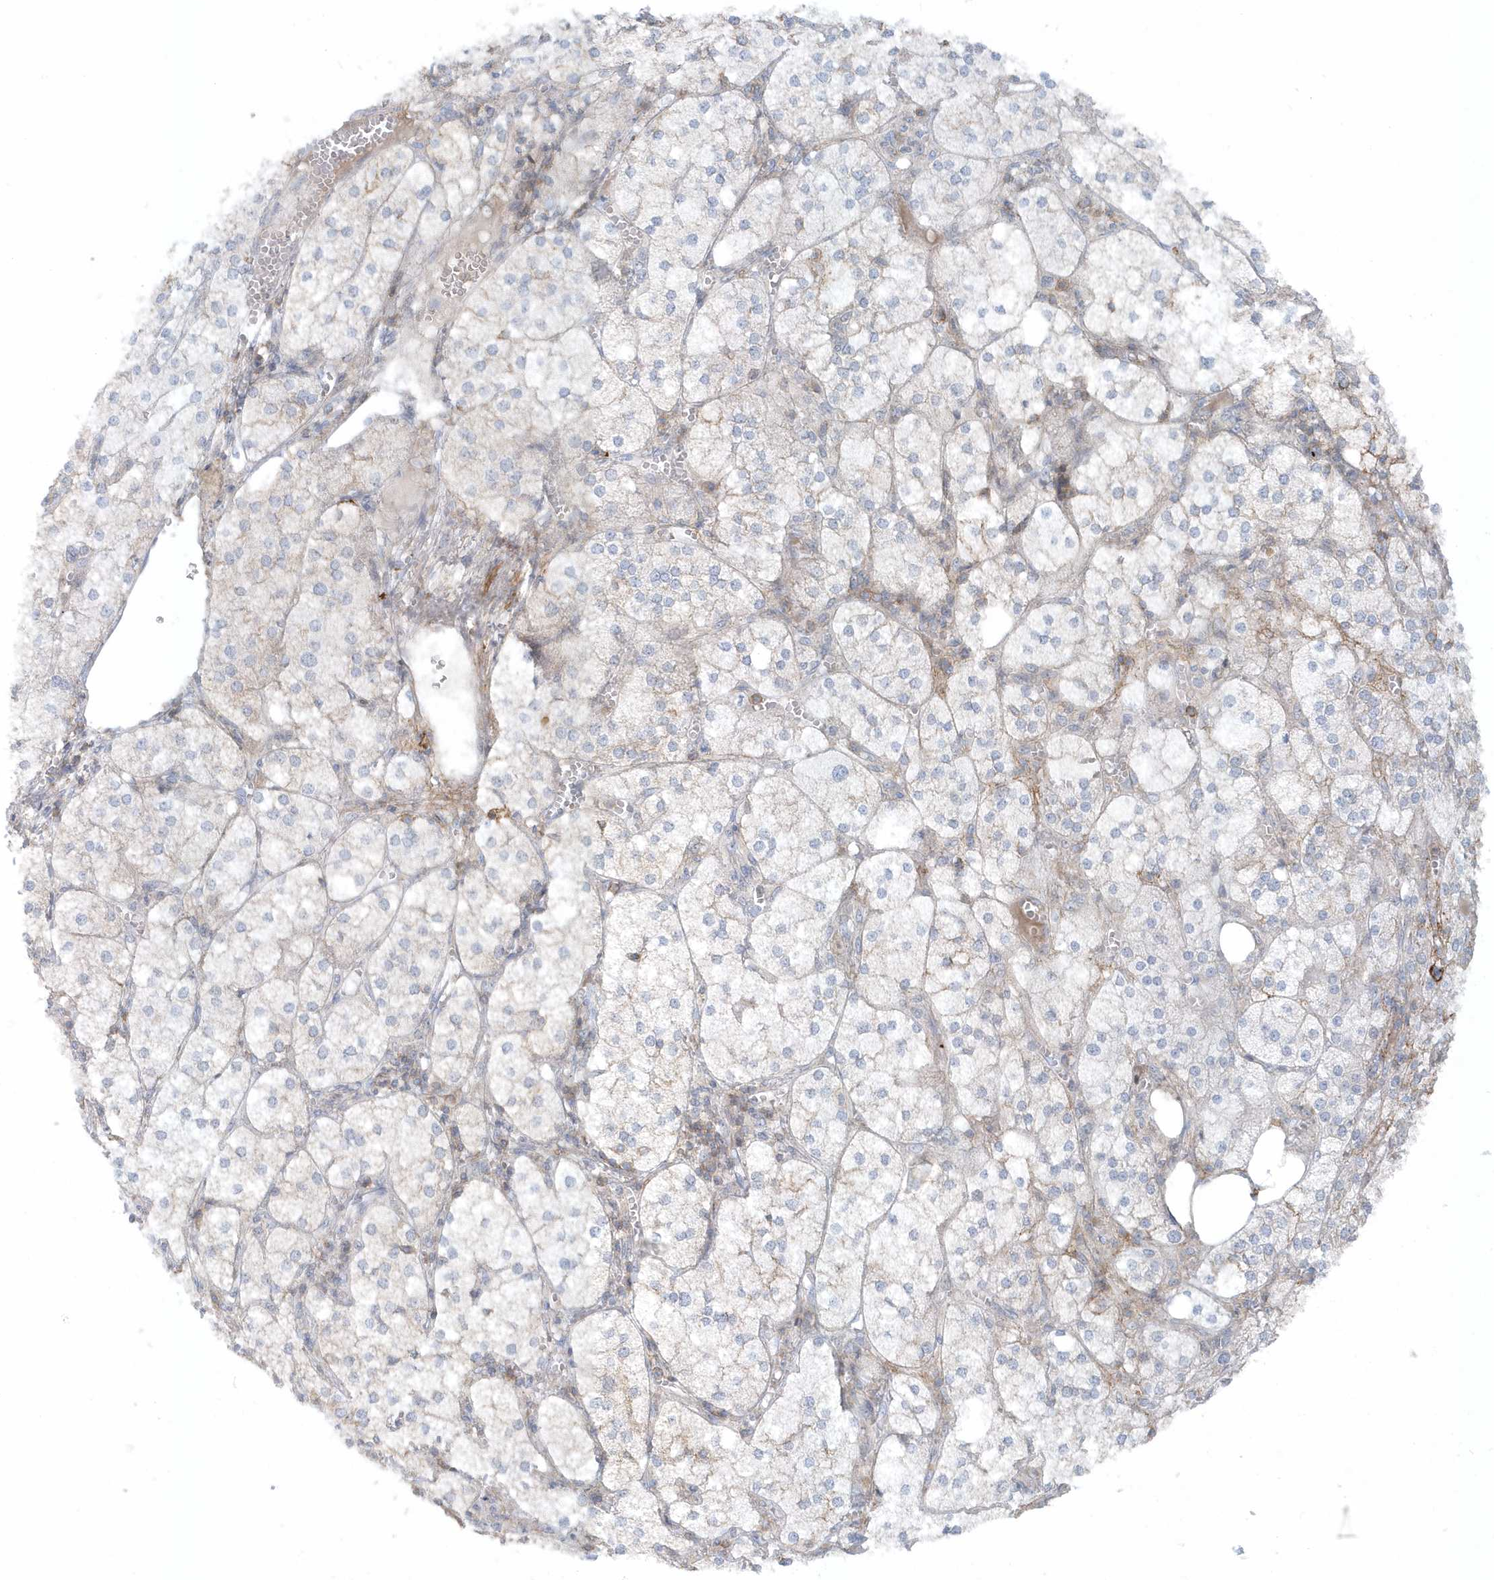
{"staining": {"intensity": "moderate", "quantity": "<25%", "location": "cytoplasmic/membranous"}, "tissue": "adrenal gland", "cell_type": "Glandular cells", "image_type": "normal", "snomed": [{"axis": "morphology", "description": "Normal tissue, NOS"}, {"axis": "topography", "description": "Adrenal gland"}], "caption": "Protein staining by immunohistochemistry shows moderate cytoplasmic/membranous staining in approximately <25% of glandular cells in unremarkable adrenal gland.", "gene": "CACNB2", "patient": {"sex": "female", "age": 61}}